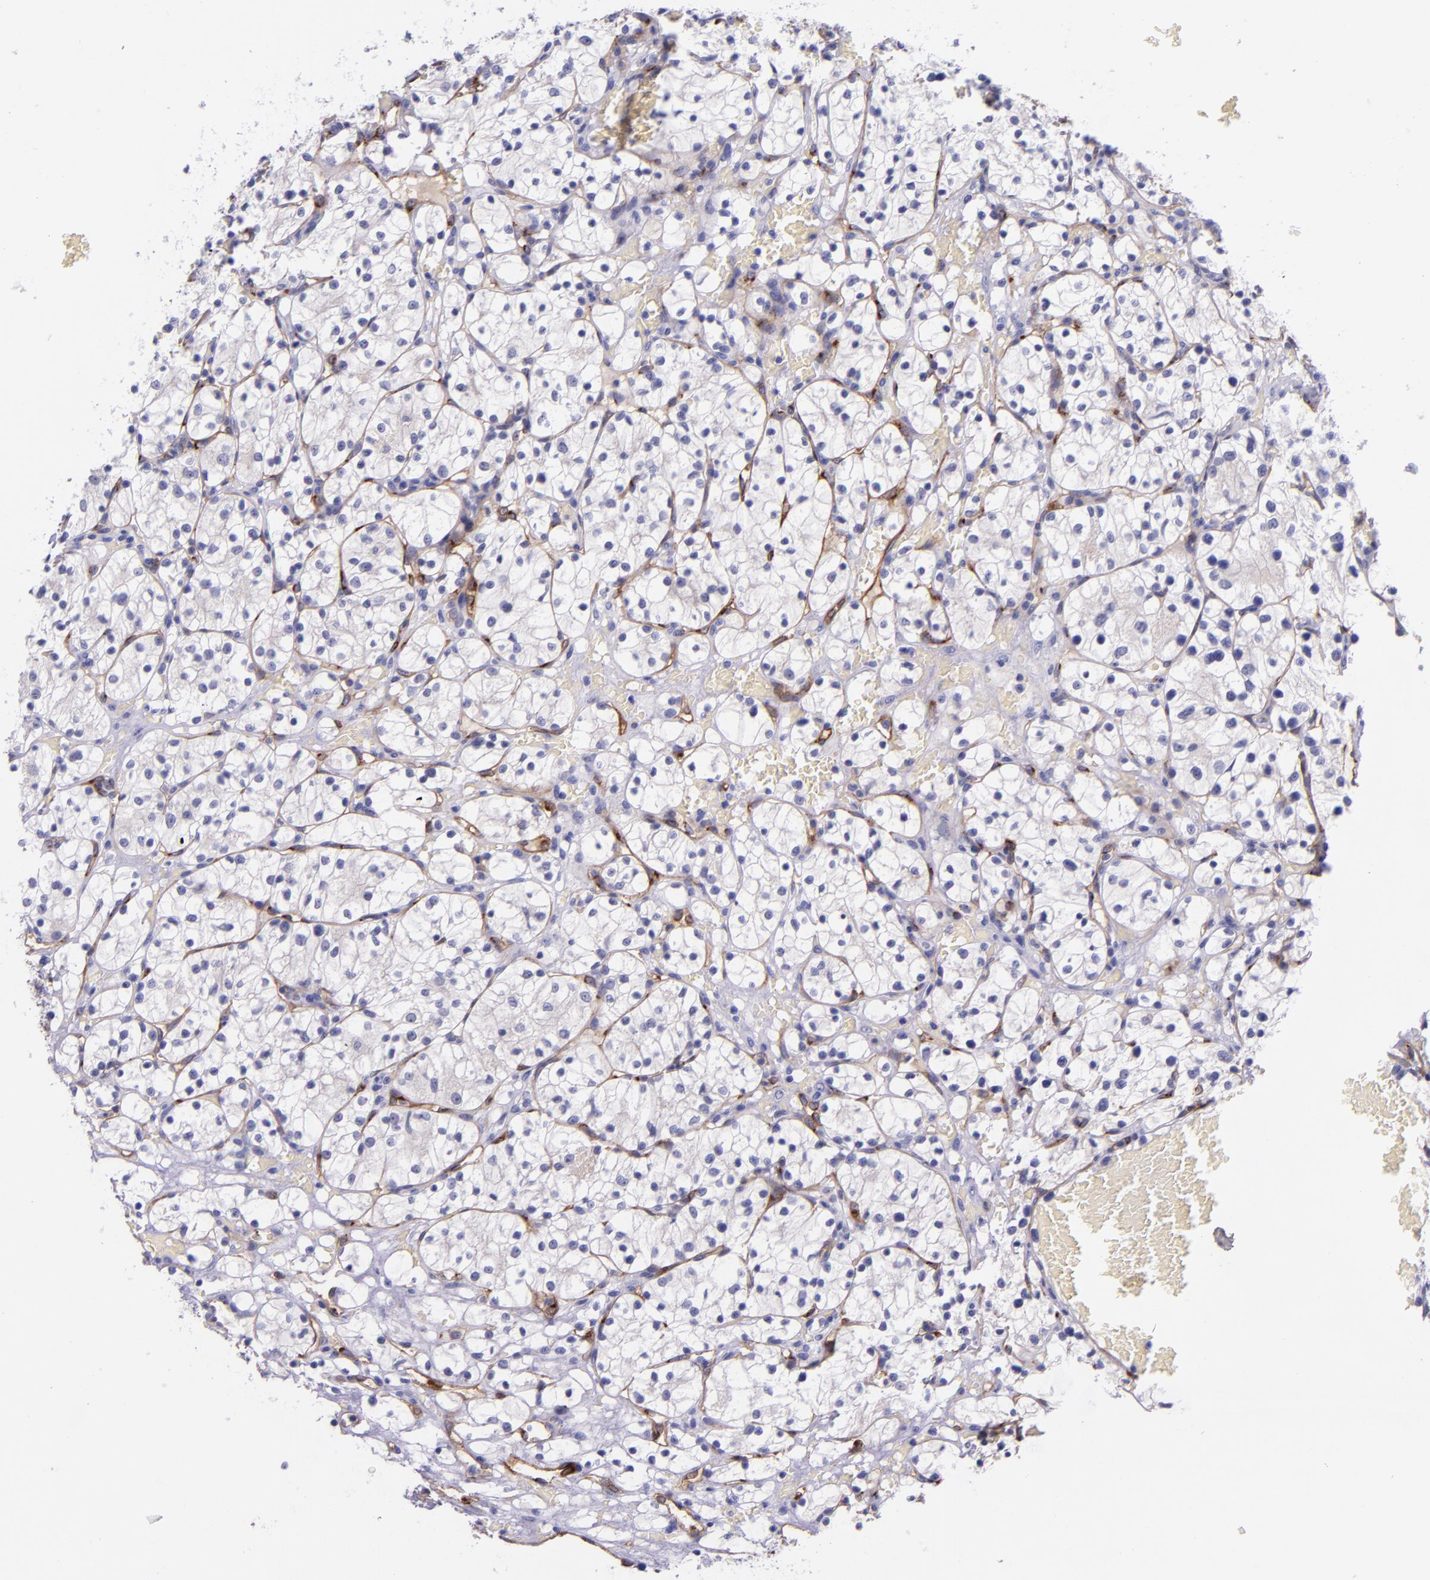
{"staining": {"intensity": "negative", "quantity": "none", "location": "none"}, "tissue": "renal cancer", "cell_type": "Tumor cells", "image_type": "cancer", "snomed": [{"axis": "morphology", "description": "Adenocarcinoma, NOS"}, {"axis": "topography", "description": "Kidney"}], "caption": "Immunohistochemical staining of renal adenocarcinoma shows no significant staining in tumor cells. Brightfield microscopy of immunohistochemistry stained with DAB (3,3'-diaminobenzidine) (brown) and hematoxylin (blue), captured at high magnification.", "gene": "NOS3", "patient": {"sex": "female", "age": 60}}